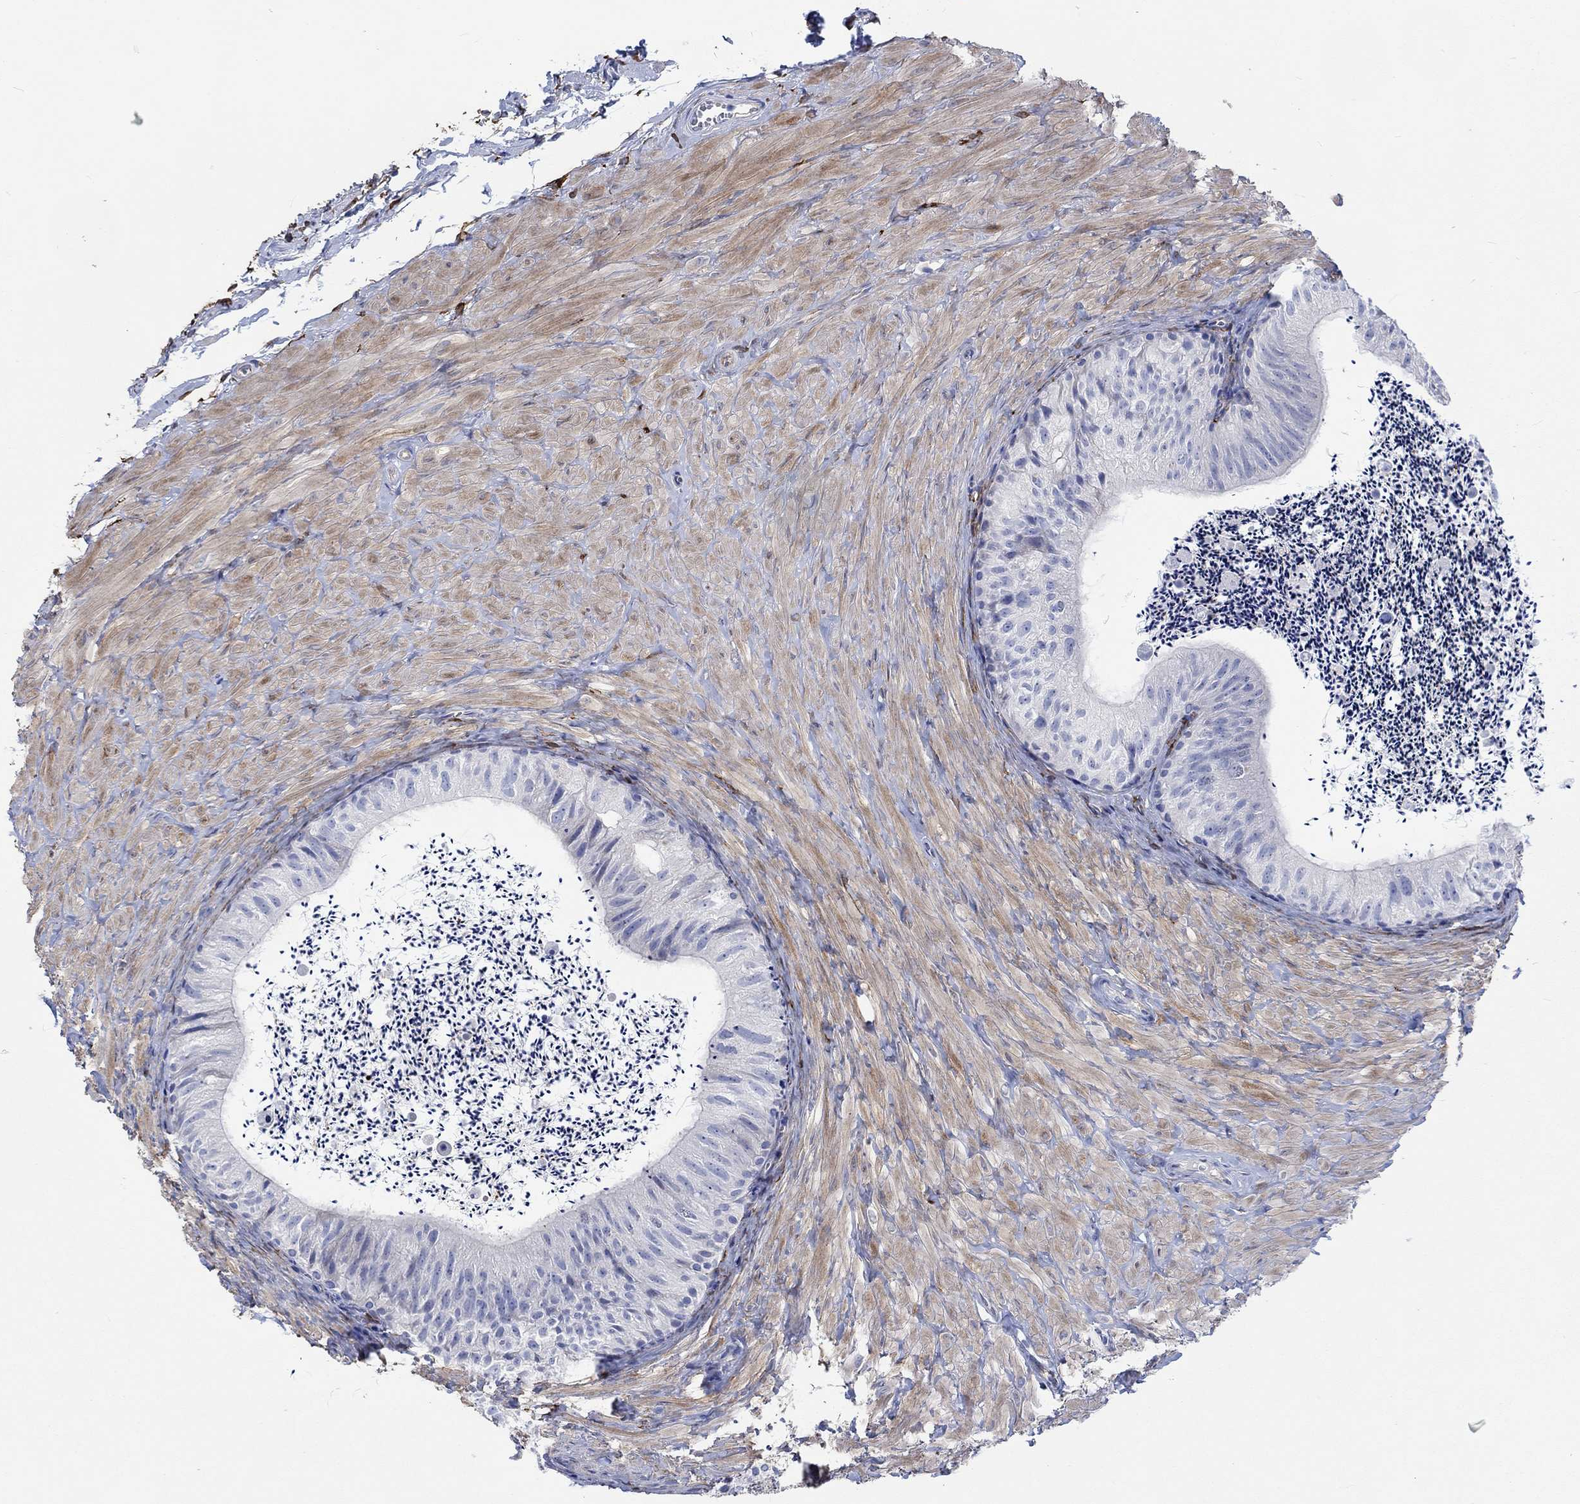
{"staining": {"intensity": "negative", "quantity": "none", "location": "none"}, "tissue": "epididymis", "cell_type": "Glandular cells", "image_type": "normal", "snomed": [{"axis": "morphology", "description": "Normal tissue, NOS"}, {"axis": "topography", "description": "Epididymis"}], "caption": "This is a photomicrograph of IHC staining of normal epididymis, which shows no expression in glandular cells.", "gene": "TGM2", "patient": {"sex": "male", "age": 32}}